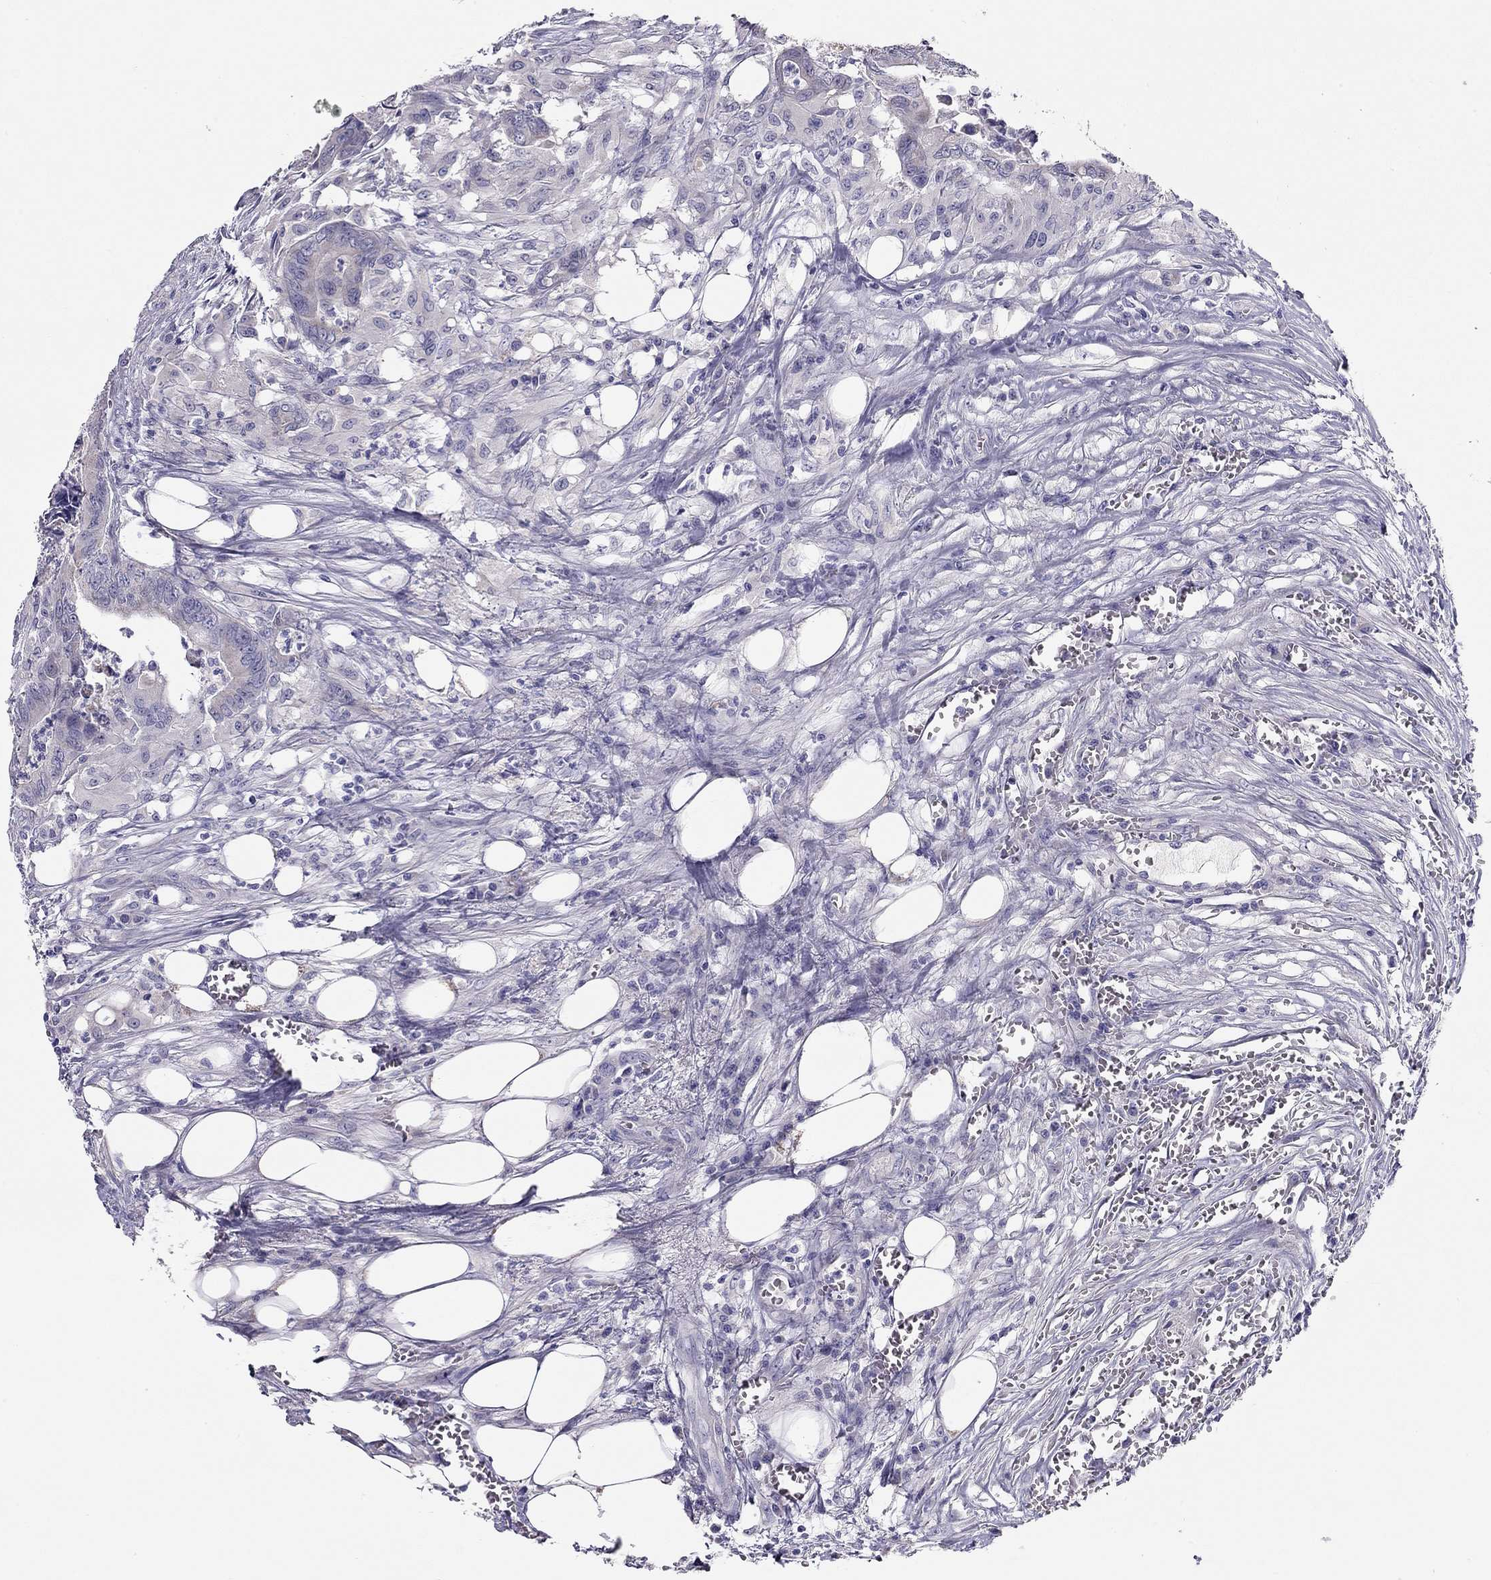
{"staining": {"intensity": "negative", "quantity": "none", "location": "none"}, "tissue": "colorectal cancer", "cell_type": "Tumor cells", "image_type": "cancer", "snomed": [{"axis": "morphology", "description": "Adenocarcinoma, NOS"}, {"axis": "topography", "description": "Colon"}], "caption": "A high-resolution photomicrograph shows immunohistochemistry staining of colorectal cancer, which displays no significant expression in tumor cells. Nuclei are stained in blue.", "gene": "CITED1", "patient": {"sex": "male", "age": 84}}